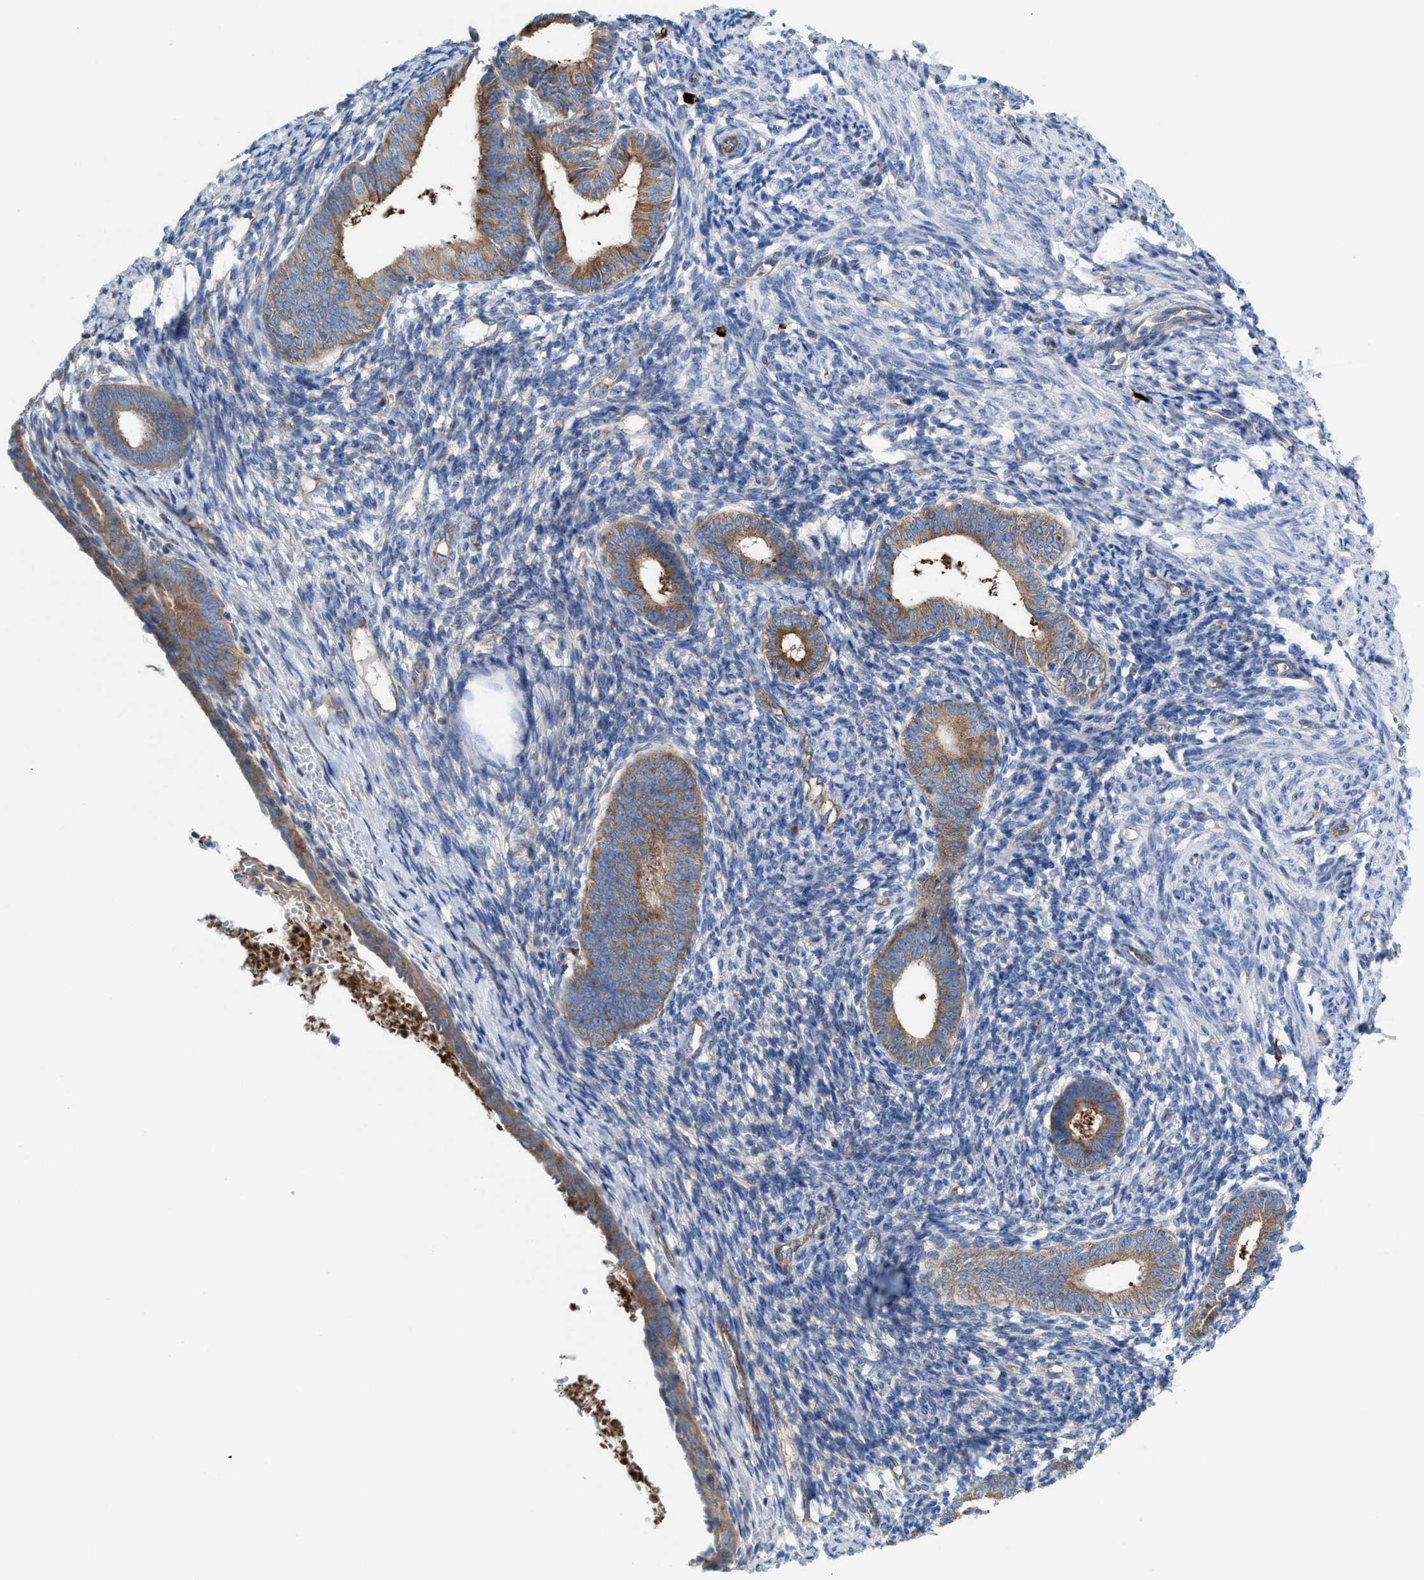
{"staining": {"intensity": "negative", "quantity": "none", "location": "none"}, "tissue": "endometrium", "cell_type": "Cells in endometrial stroma", "image_type": "normal", "snomed": [{"axis": "morphology", "description": "Normal tissue, NOS"}, {"axis": "morphology", "description": "Adenocarcinoma, NOS"}, {"axis": "topography", "description": "Endometrium"}], "caption": "Human endometrium stained for a protein using immunohistochemistry (IHC) reveals no expression in cells in endometrial stroma.", "gene": "NYAP1", "patient": {"sex": "female", "age": 57}}